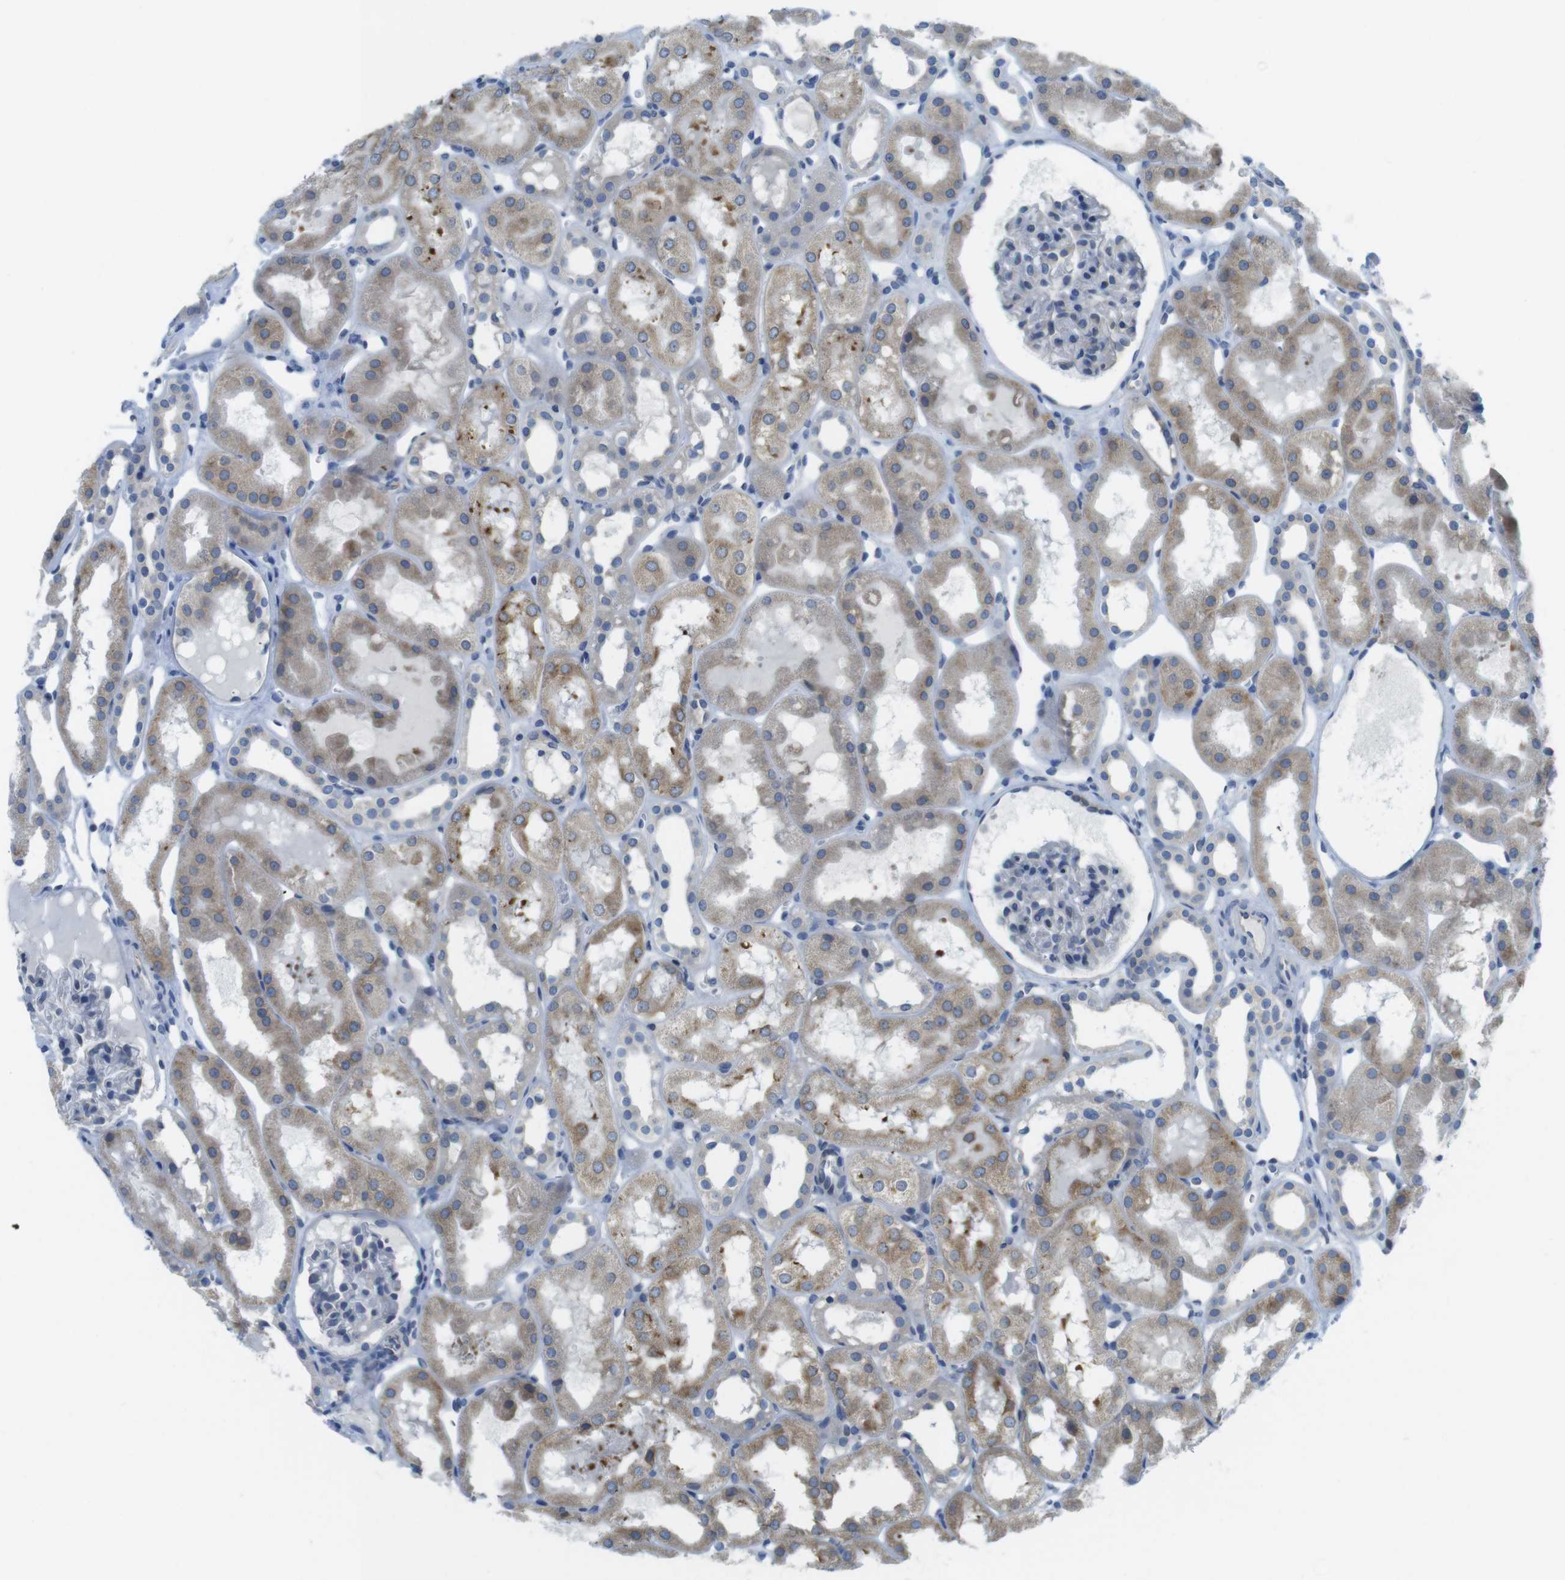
{"staining": {"intensity": "negative", "quantity": "none", "location": "none"}, "tissue": "kidney", "cell_type": "Cells in glomeruli", "image_type": "normal", "snomed": [{"axis": "morphology", "description": "Normal tissue, NOS"}, {"axis": "topography", "description": "Kidney"}, {"axis": "topography", "description": "Urinary bladder"}], "caption": "Immunohistochemistry of benign human kidney shows no expression in cells in glomeruli. (DAB (3,3'-diaminobenzidine) immunohistochemistry (IHC) visualized using brightfield microscopy, high magnification).", "gene": "CLPTM1L", "patient": {"sex": "male", "age": 16}}